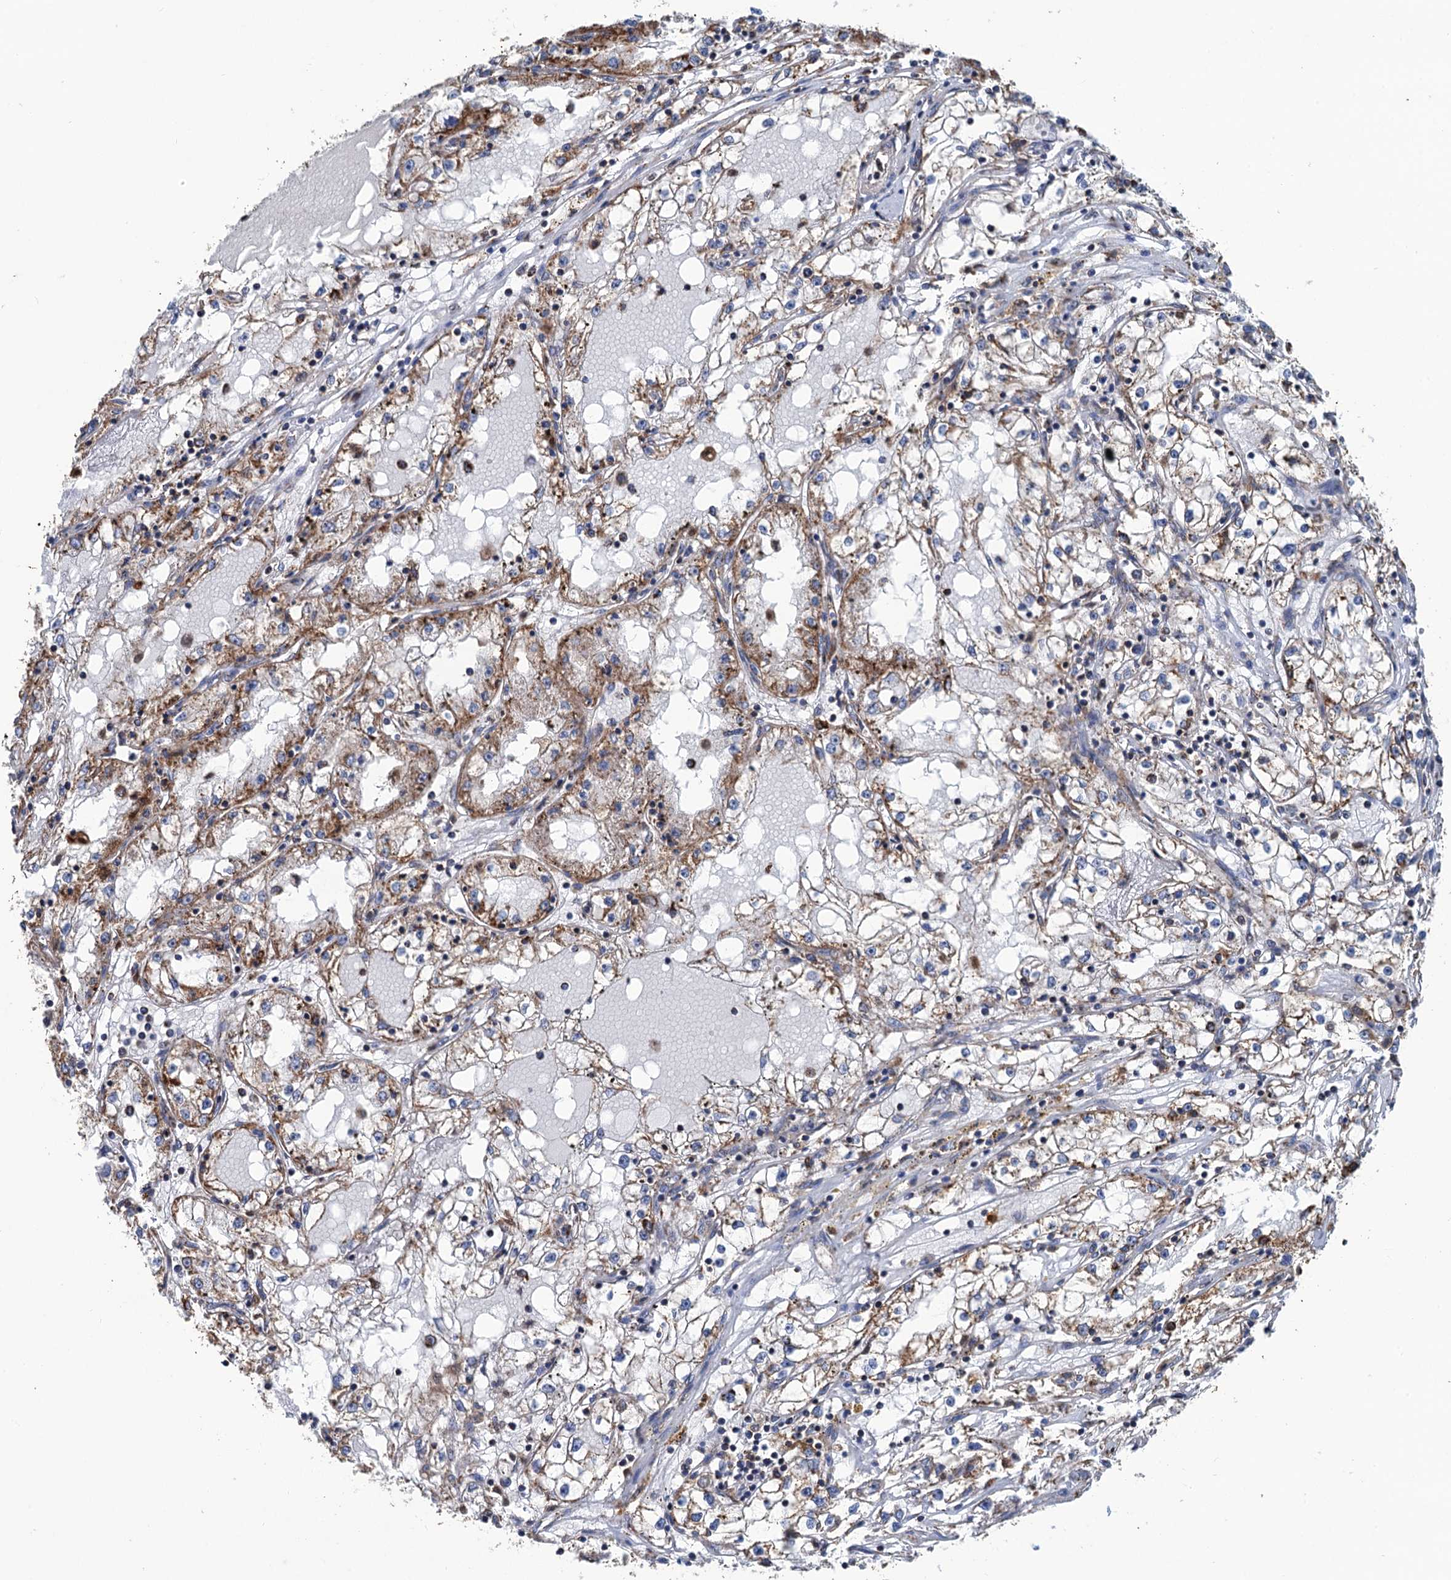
{"staining": {"intensity": "moderate", "quantity": ">75%", "location": "cytoplasmic/membranous"}, "tissue": "renal cancer", "cell_type": "Tumor cells", "image_type": "cancer", "snomed": [{"axis": "morphology", "description": "Adenocarcinoma, NOS"}, {"axis": "topography", "description": "Kidney"}], "caption": "A high-resolution photomicrograph shows immunohistochemistry (IHC) staining of renal cancer, which demonstrates moderate cytoplasmic/membranous positivity in about >75% of tumor cells. The staining was performed using DAB to visualize the protein expression in brown, while the nuclei were stained in blue with hematoxylin (Magnification: 20x).", "gene": "IVD", "patient": {"sex": "male", "age": 56}}